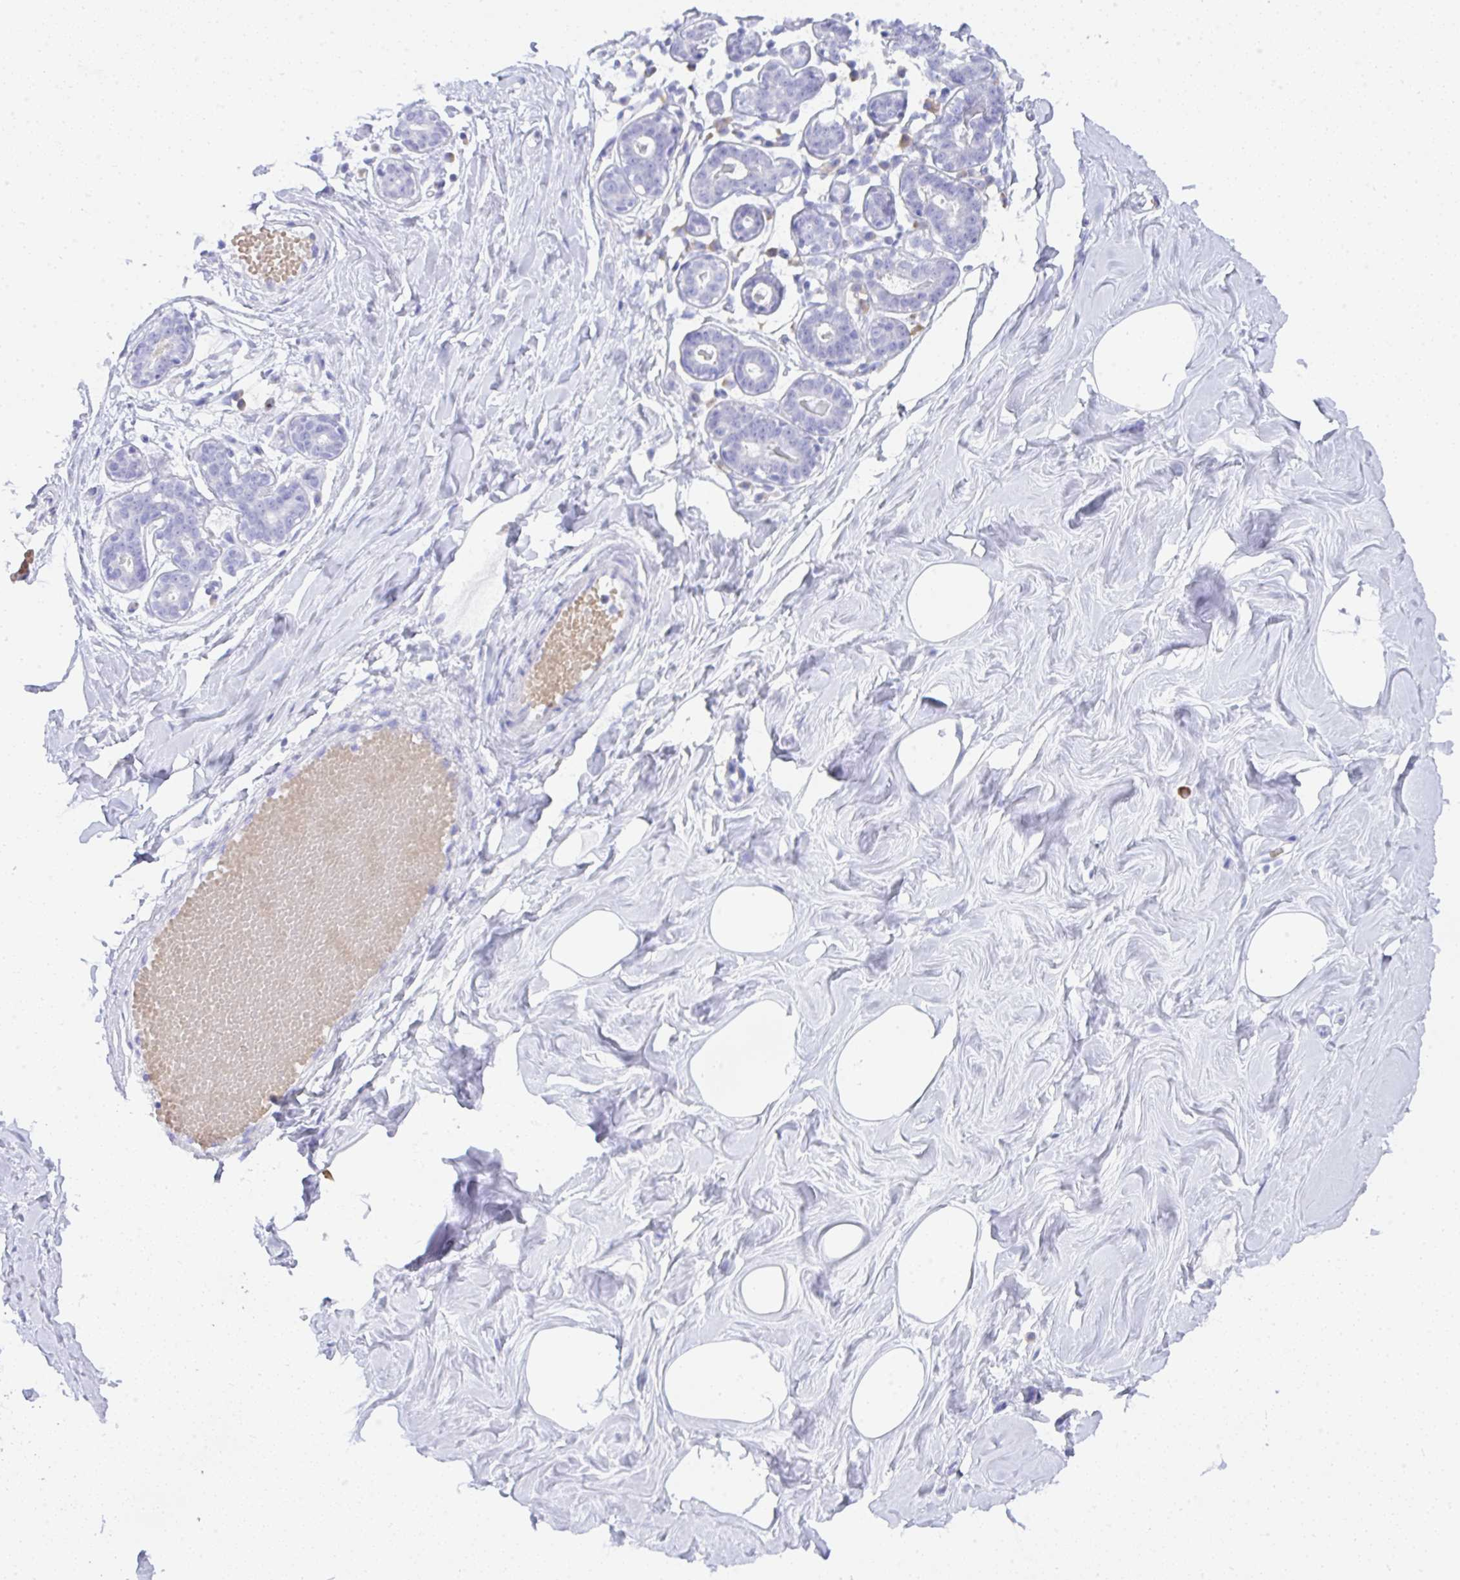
{"staining": {"intensity": "negative", "quantity": "none", "location": "none"}, "tissue": "breast", "cell_type": "Adipocytes", "image_type": "normal", "snomed": [{"axis": "morphology", "description": "Normal tissue, NOS"}, {"axis": "topography", "description": "Breast"}], "caption": "The image reveals no staining of adipocytes in unremarkable breast.", "gene": "SEL1L2", "patient": {"sex": "female", "age": 27}}